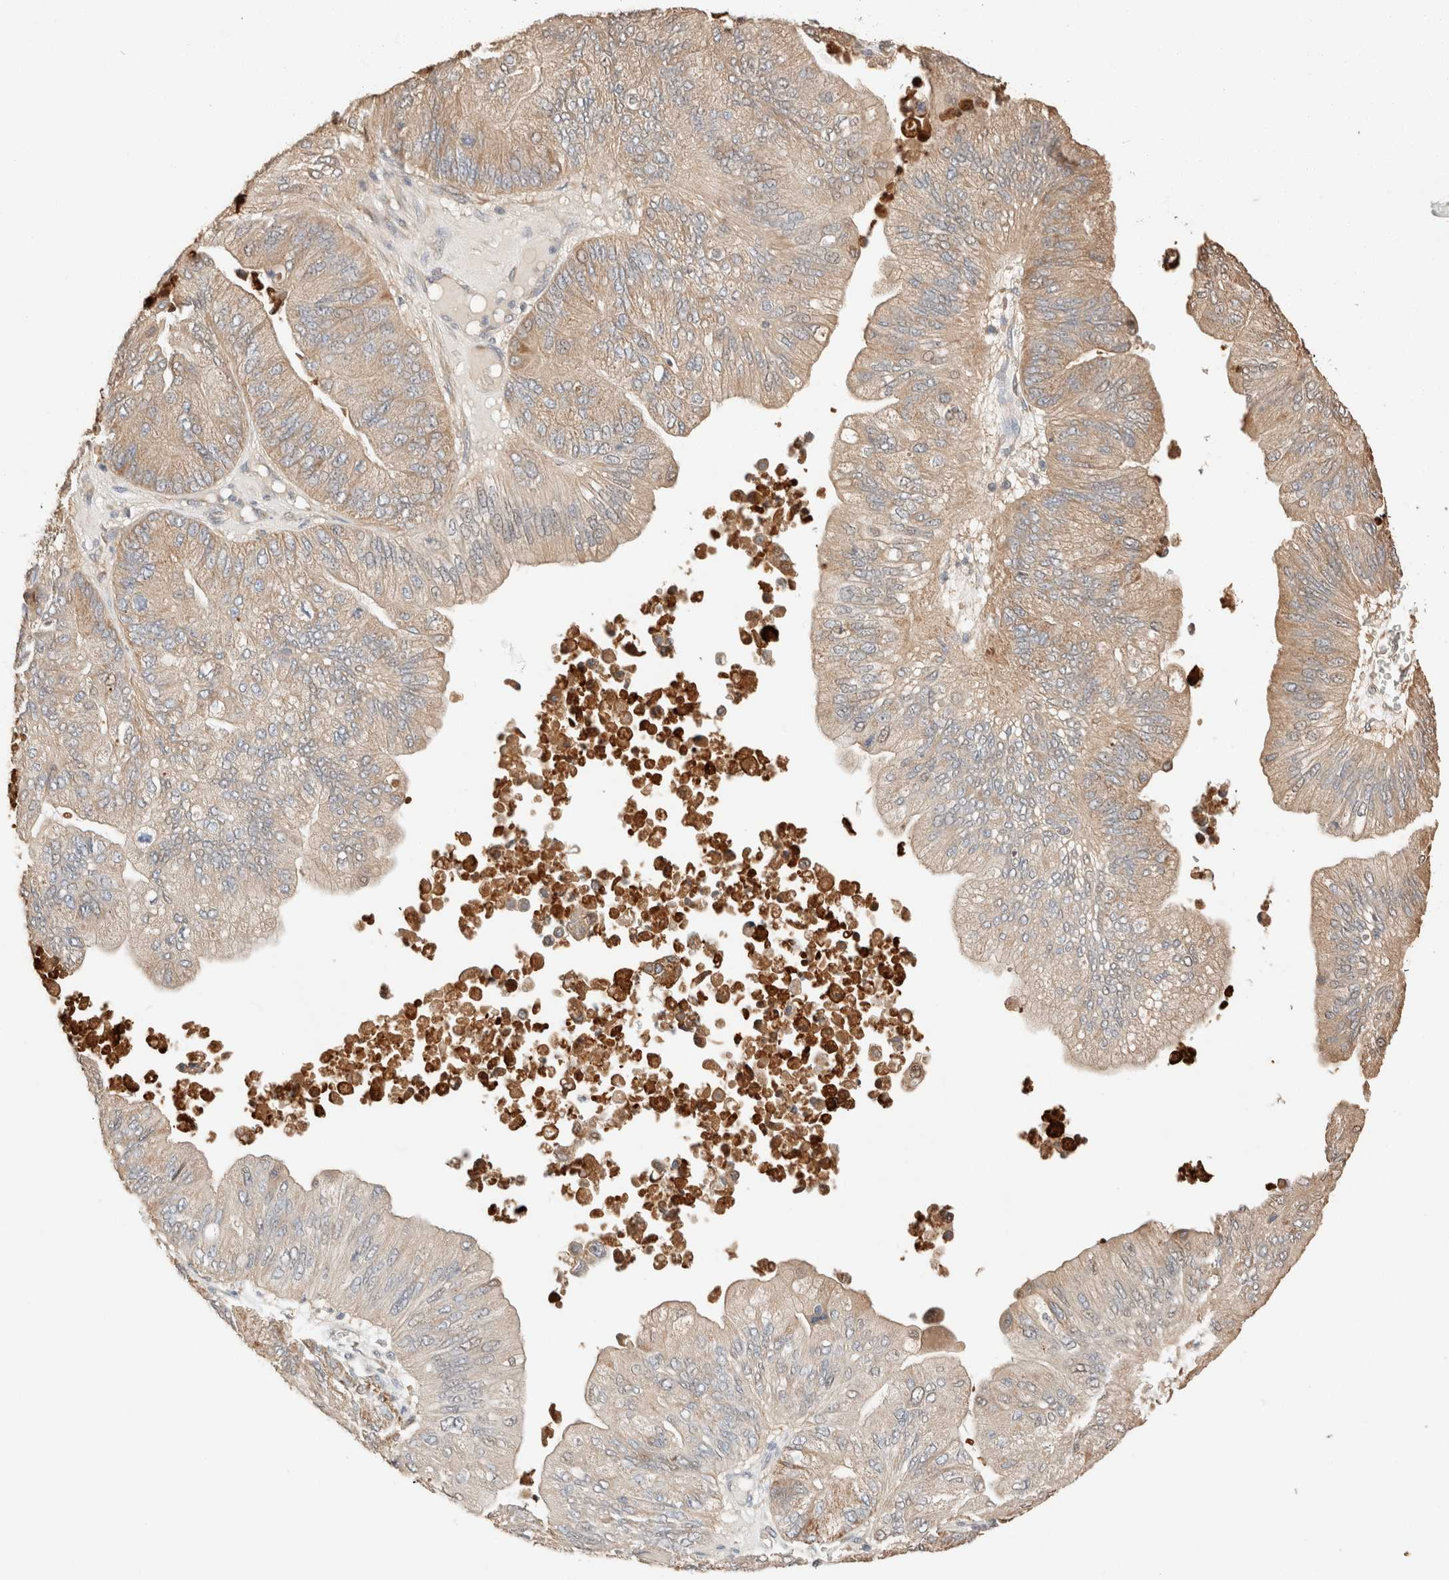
{"staining": {"intensity": "moderate", "quantity": ">75%", "location": "cytoplasmic/membranous"}, "tissue": "ovarian cancer", "cell_type": "Tumor cells", "image_type": "cancer", "snomed": [{"axis": "morphology", "description": "Cystadenocarcinoma, mucinous, NOS"}, {"axis": "topography", "description": "Ovary"}], "caption": "A photomicrograph of ovarian cancer stained for a protein demonstrates moderate cytoplasmic/membranous brown staining in tumor cells. (DAB IHC, brown staining for protein, blue staining for nuclei).", "gene": "TUBD1", "patient": {"sex": "female", "age": 61}}